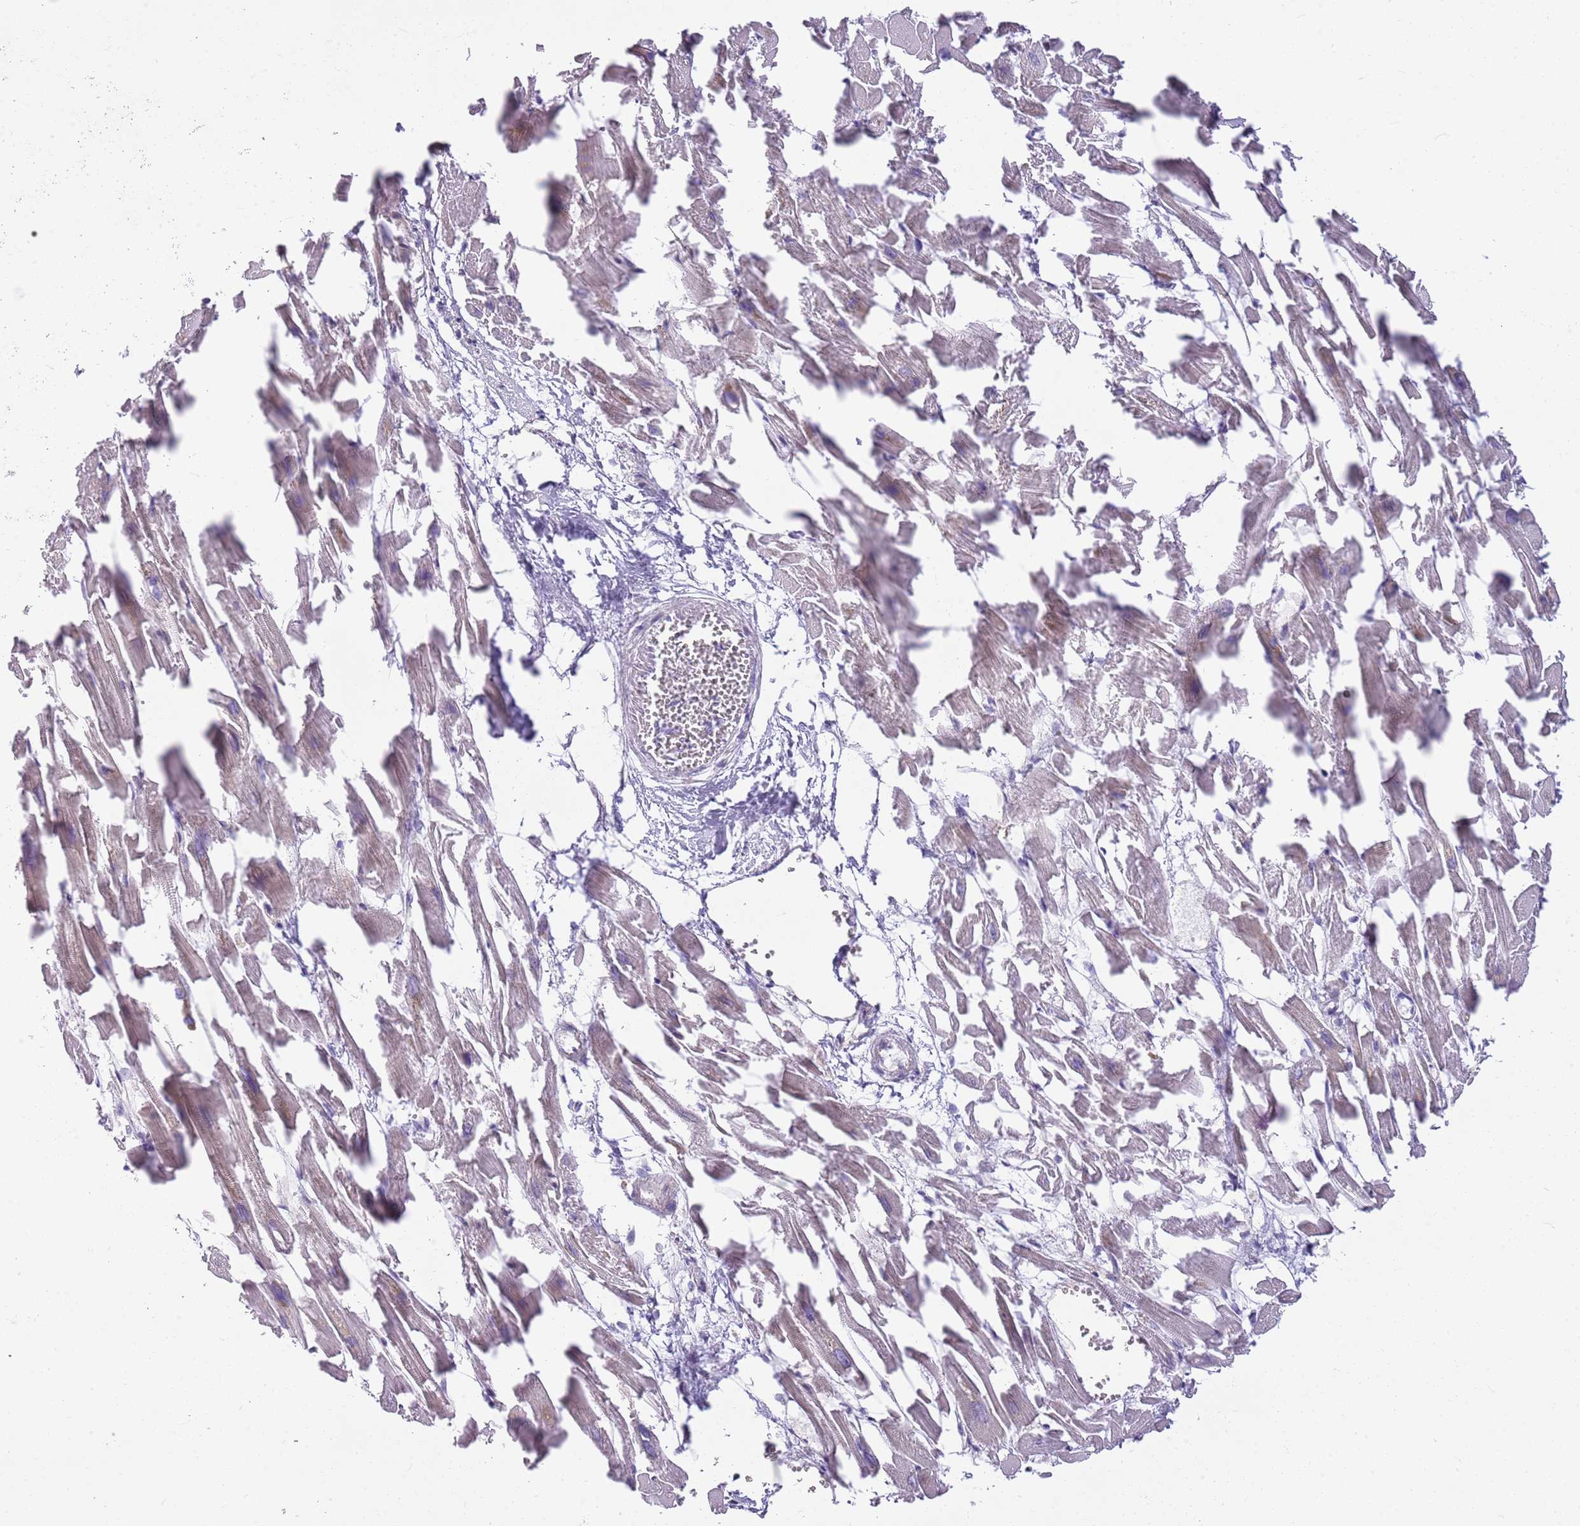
{"staining": {"intensity": "moderate", "quantity": "<25%", "location": "cytoplasmic/membranous"}, "tissue": "heart muscle", "cell_type": "Cardiomyocytes", "image_type": "normal", "snomed": [{"axis": "morphology", "description": "Normal tissue, NOS"}, {"axis": "topography", "description": "Heart"}], "caption": "Immunohistochemistry staining of normal heart muscle, which demonstrates low levels of moderate cytoplasmic/membranous staining in about <25% of cardiomyocytes indicating moderate cytoplasmic/membranous protein staining. The staining was performed using DAB (3,3'-diaminobenzidine) (brown) for protein detection and nuclei were counterstained in hematoxylin (blue).", "gene": "PARP8", "patient": {"sex": "female", "age": 64}}